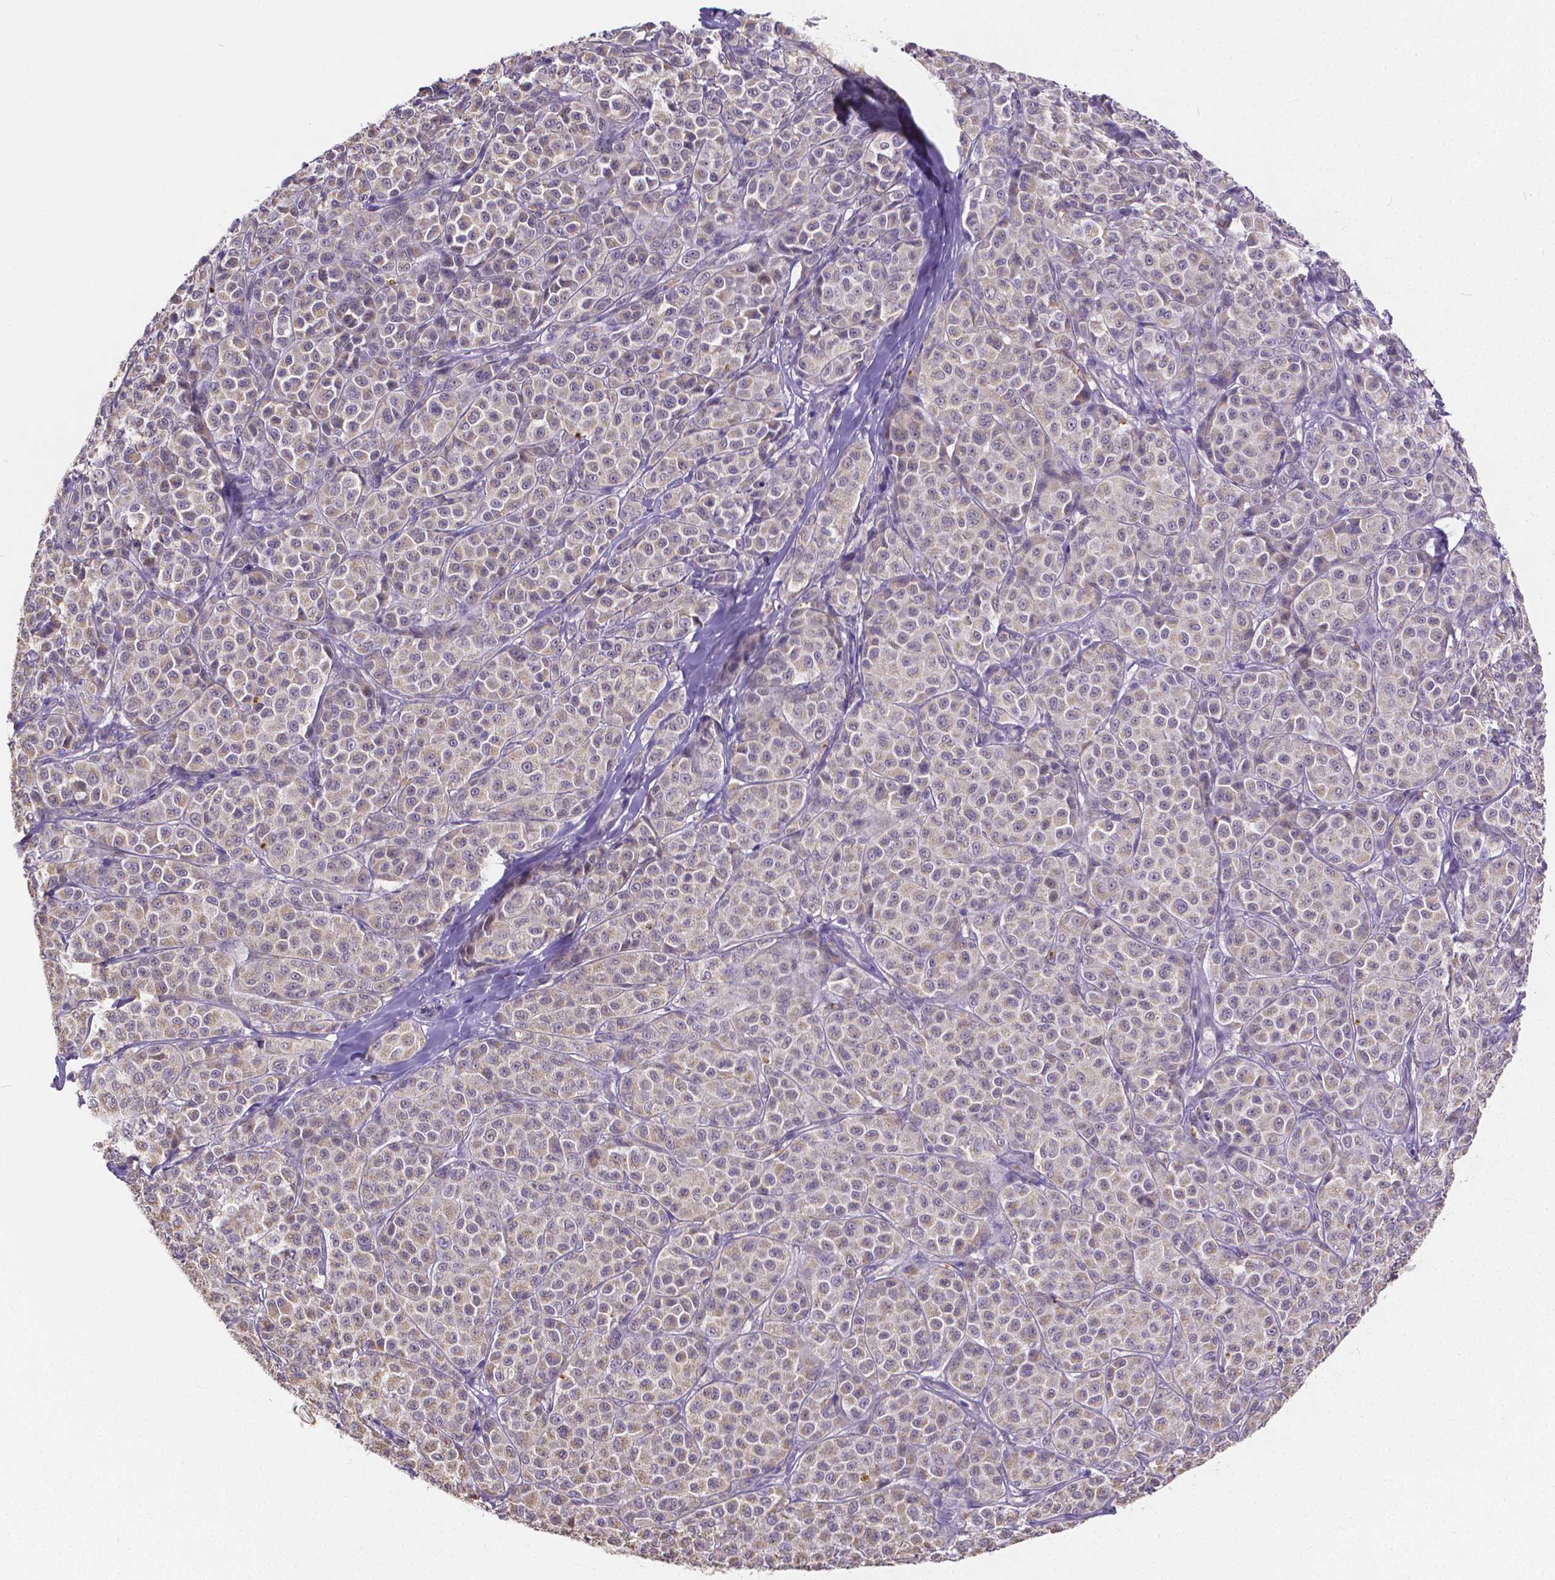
{"staining": {"intensity": "negative", "quantity": "none", "location": "none"}, "tissue": "melanoma", "cell_type": "Tumor cells", "image_type": "cancer", "snomed": [{"axis": "morphology", "description": "Malignant melanoma, NOS"}, {"axis": "topography", "description": "Skin"}], "caption": "This is an immunohistochemistry photomicrograph of melanoma. There is no expression in tumor cells.", "gene": "CTNNA2", "patient": {"sex": "male", "age": 89}}